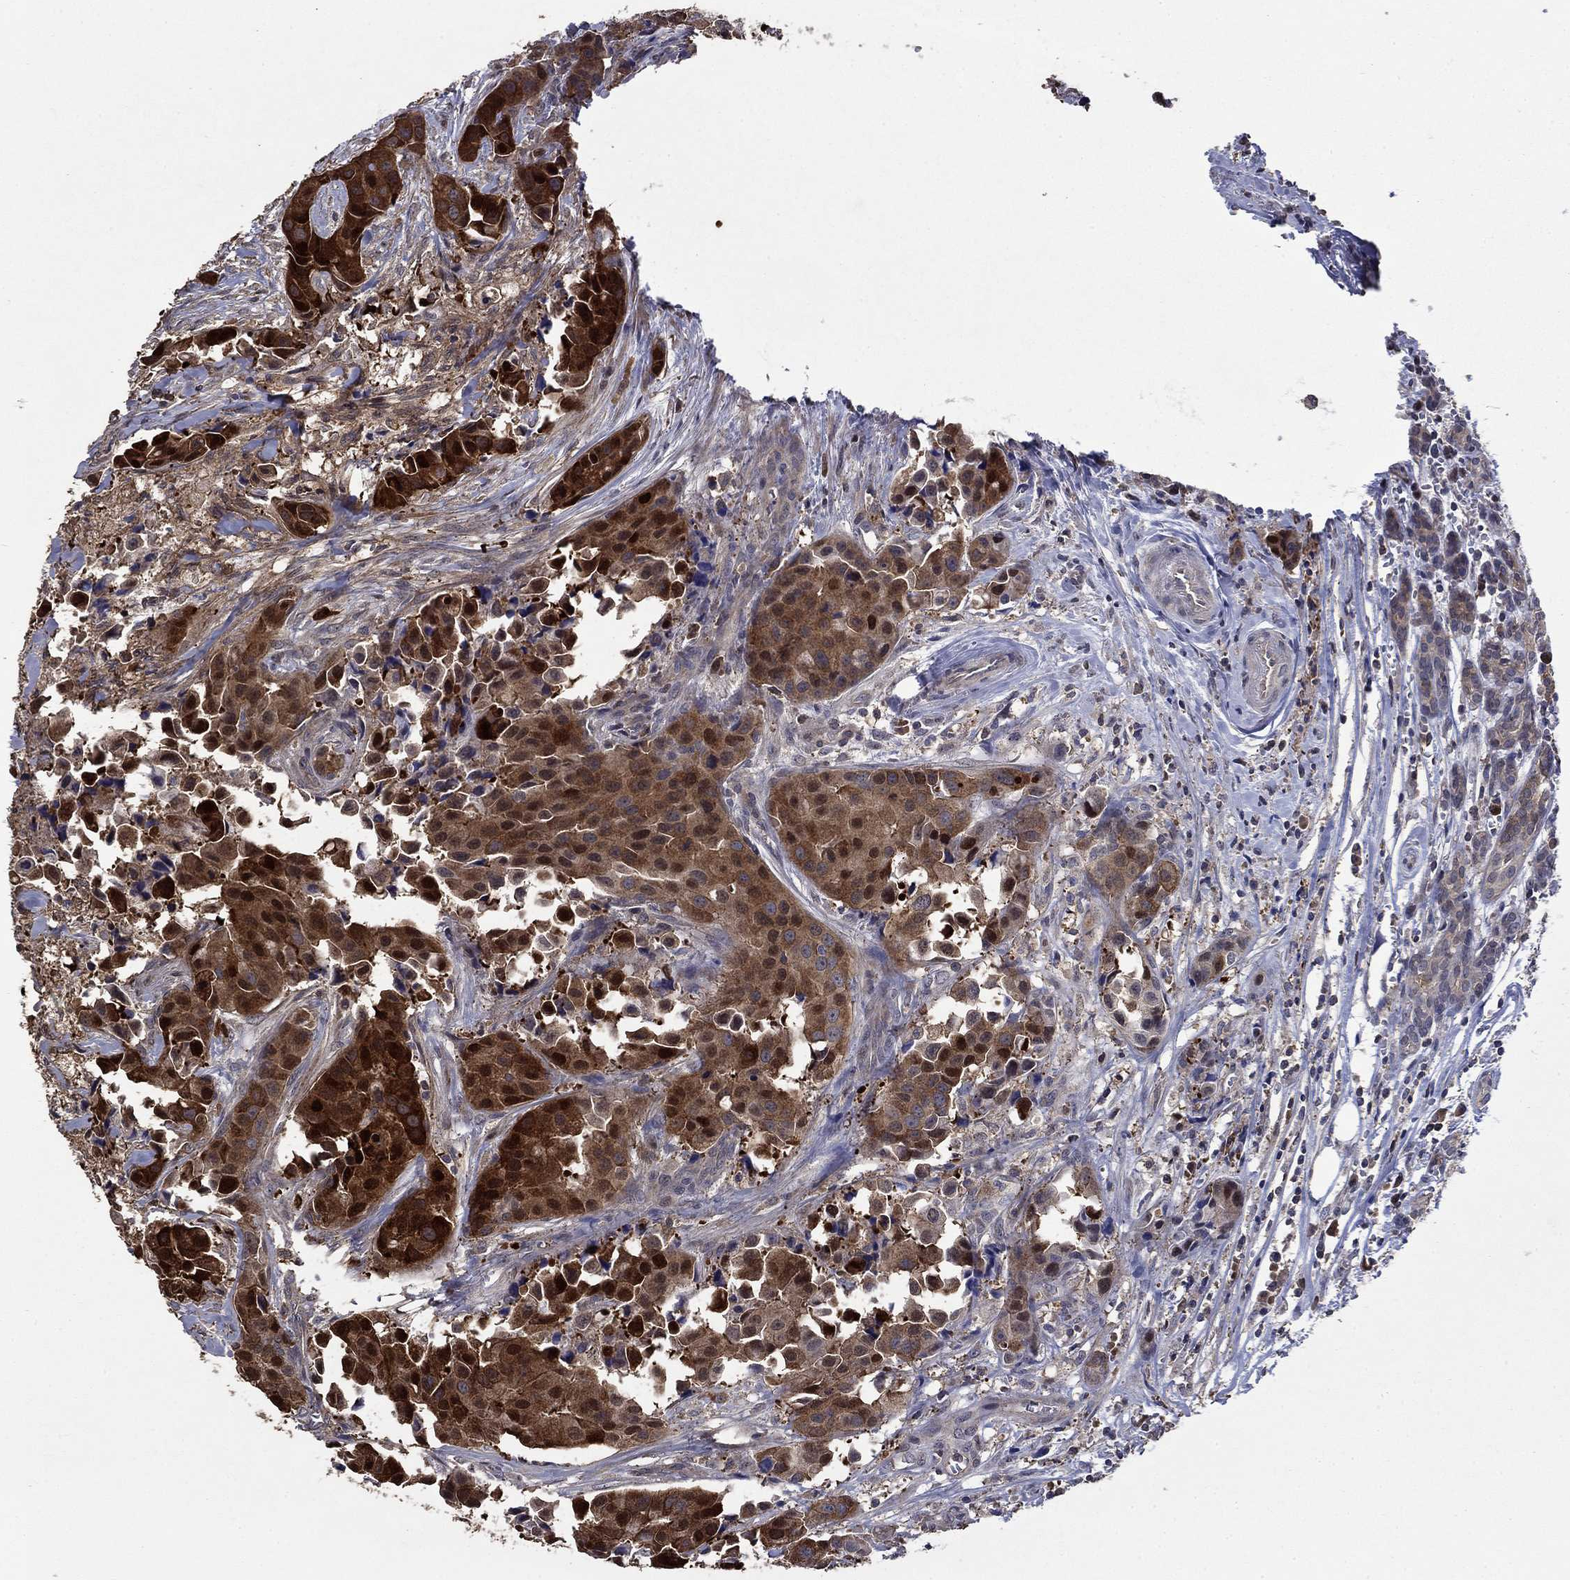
{"staining": {"intensity": "strong", "quantity": ">75%", "location": "cytoplasmic/membranous"}, "tissue": "head and neck cancer", "cell_type": "Tumor cells", "image_type": "cancer", "snomed": [{"axis": "morphology", "description": "Adenocarcinoma, NOS"}, {"axis": "topography", "description": "Head-Neck"}], "caption": "Tumor cells show high levels of strong cytoplasmic/membranous expression in about >75% of cells in human head and neck cancer (adenocarcinoma).", "gene": "DVL1", "patient": {"sex": "male", "age": 76}}